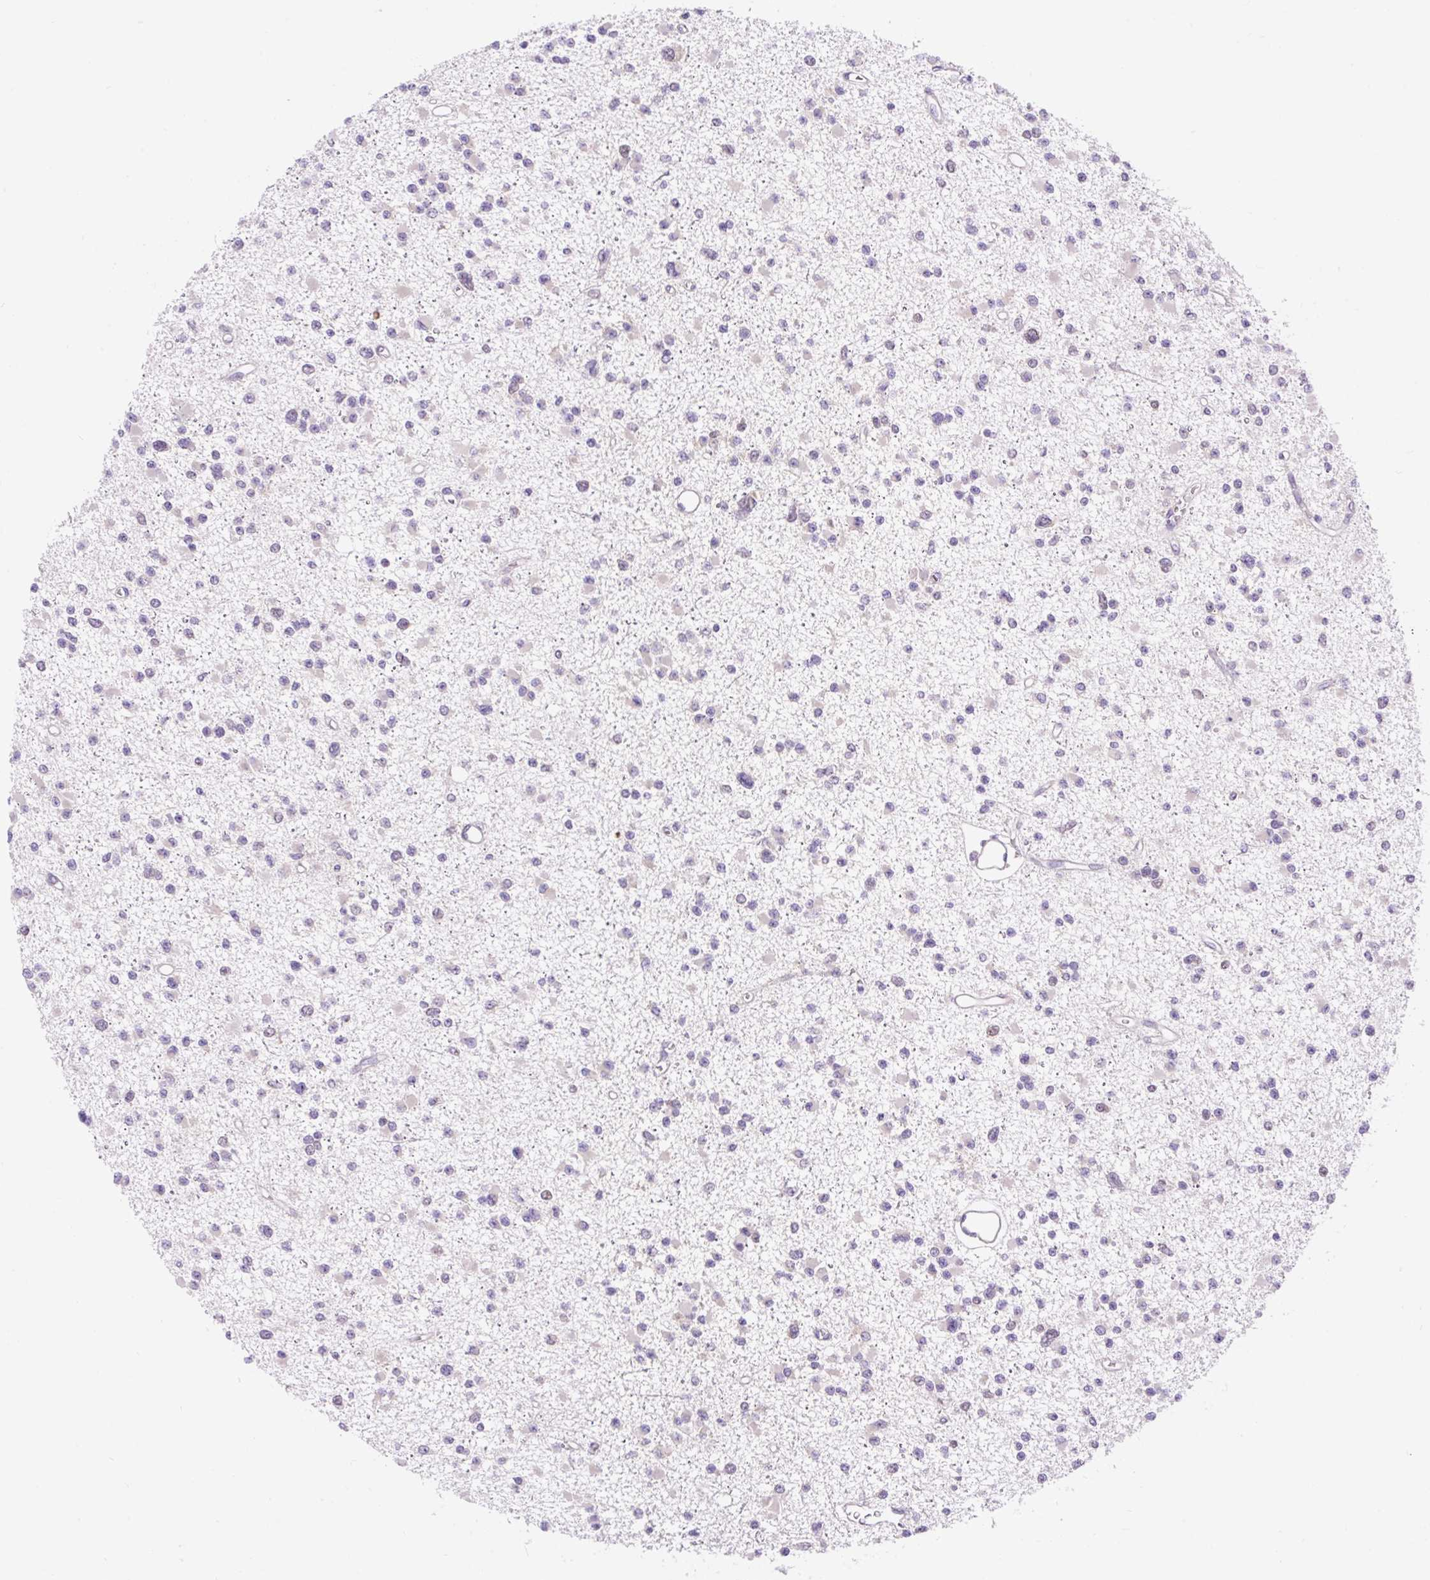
{"staining": {"intensity": "negative", "quantity": "none", "location": "none"}, "tissue": "glioma", "cell_type": "Tumor cells", "image_type": "cancer", "snomed": [{"axis": "morphology", "description": "Glioma, malignant, Low grade"}, {"axis": "topography", "description": "Brain"}], "caption": "Malignant low-grade glioma was stained to show a protein in brown. There is no significant staining in tumor cells. The staining was performed using DAB to visualize the protein expression in brown, while the nuclei were stained in blue with hematoxylin (Magnification: 20x).", "gene": "GPR45", "patient": {"sex": "female", "age": 22}}